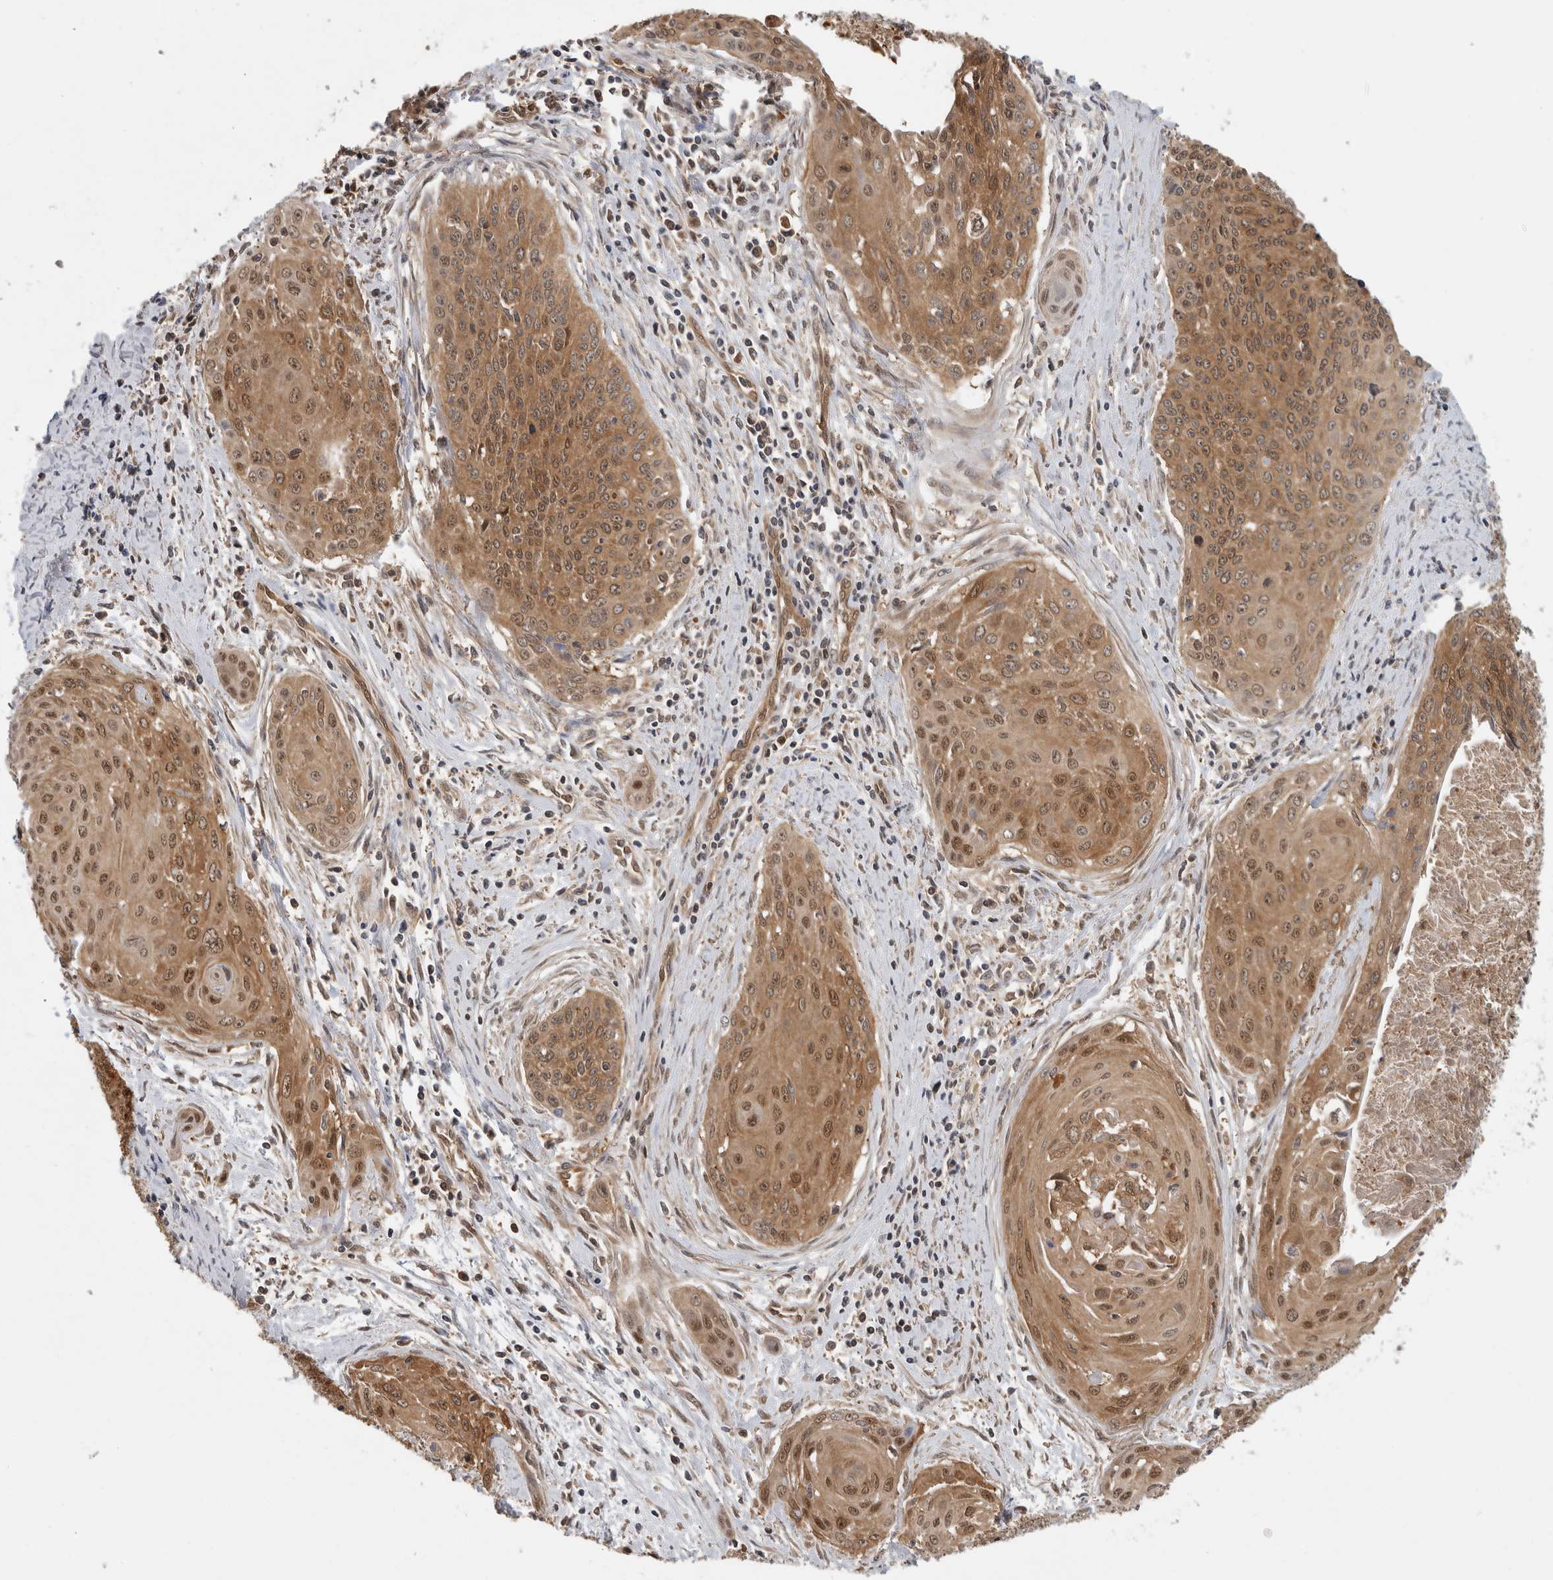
{"staining": {"intensity": "moderate", "quantity": ">75%", "location": "cytoplasmic/membranous,nuclear"}, "tissue": "cervical cancer", "cell_type": "Tumor cells", "image_type": "cancer", "snomed": [{"axis": "morphology", "description": "Squamous cell carcinoma, NOS"}, {"axis": "topography", "description": "Cervix"}], "caption": "A histopathology image of cervical cancer stained for a protein reveals moderate cytoplasmic/membranous and nuclear brown staining in tumor cells.", "gene": "ASTN2", "patient": {"sex": "female", "age": 55}}